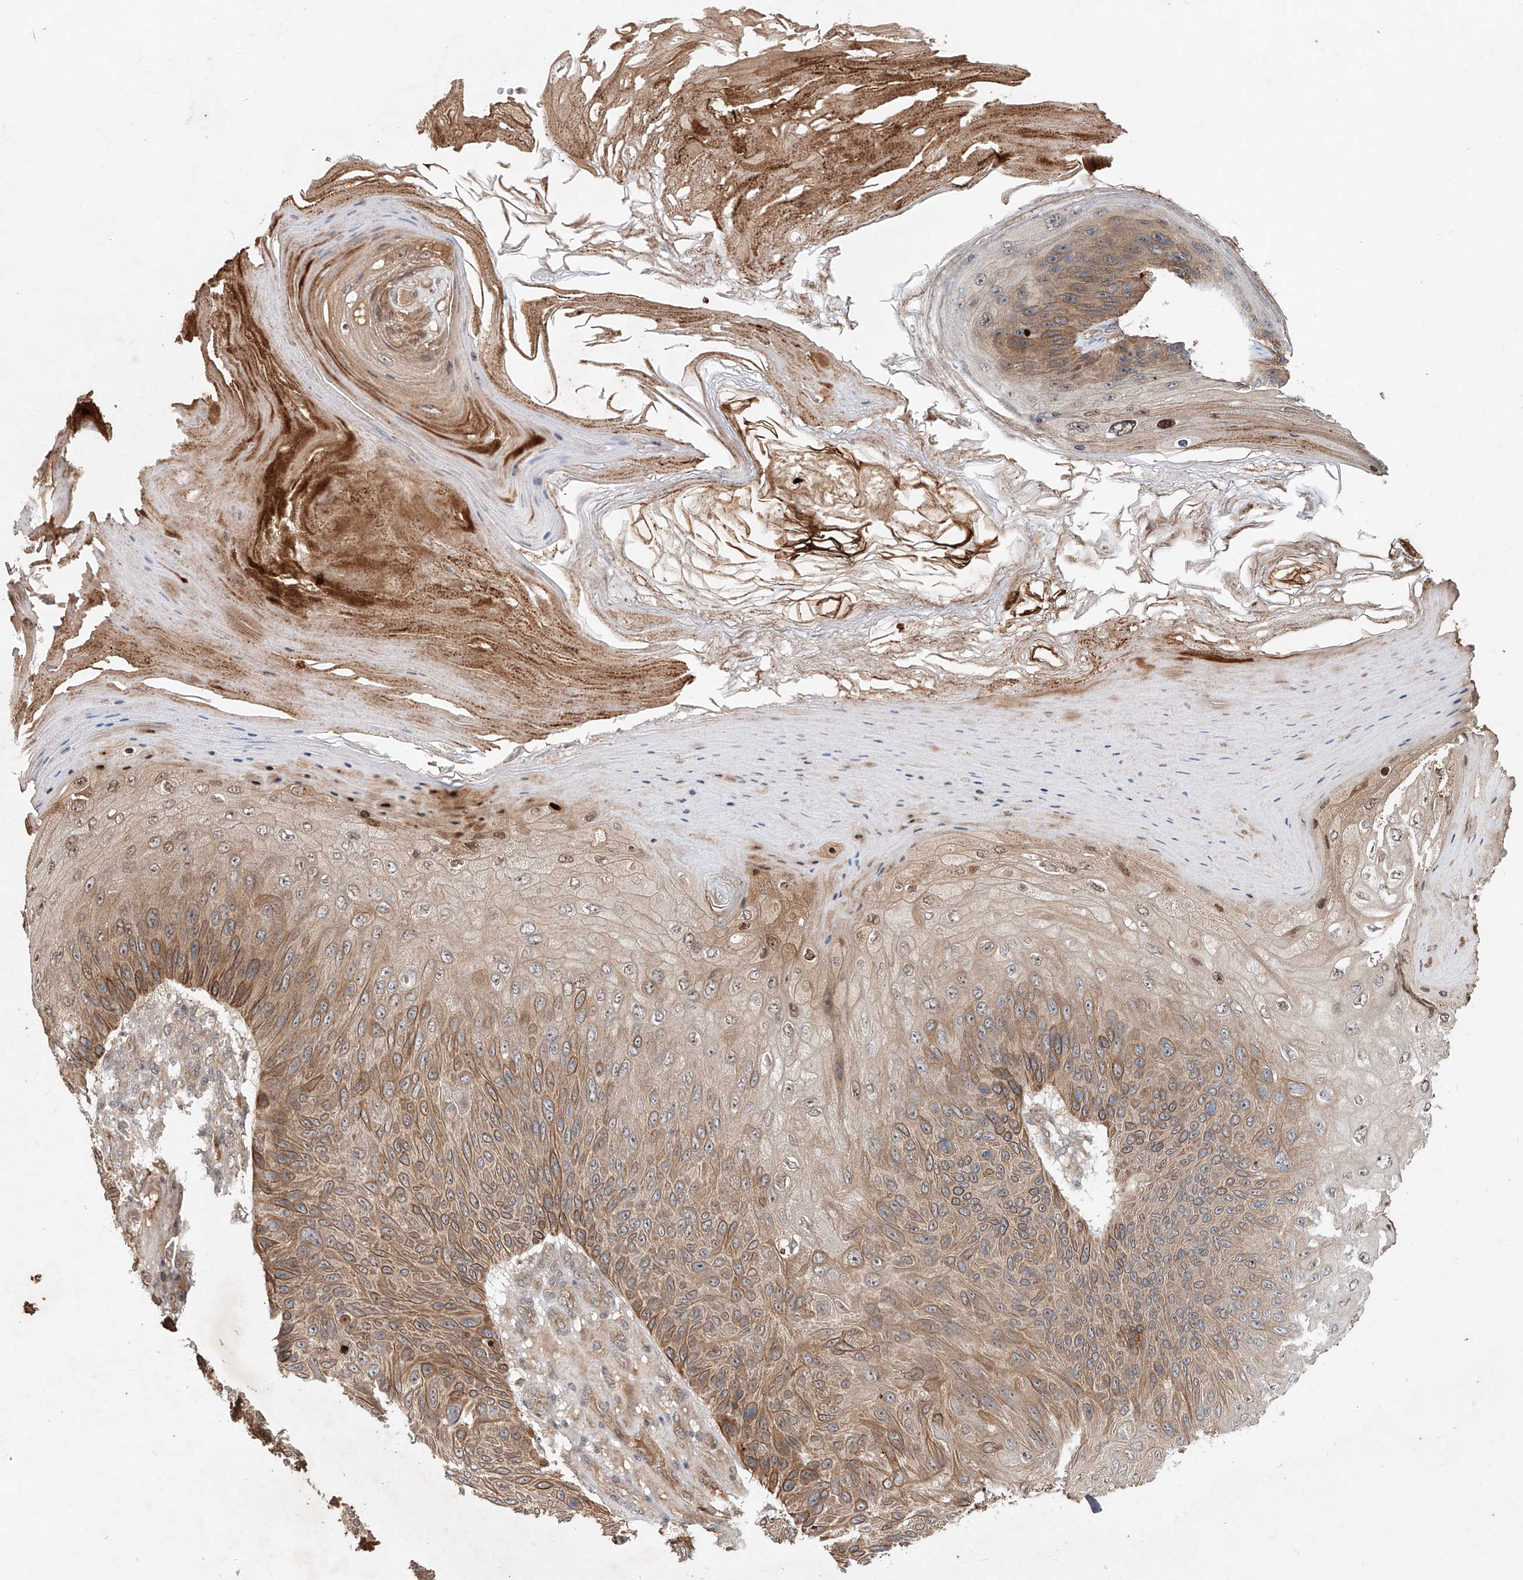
{"staining": {"intensity": "moderate", "quantity": ">75%", "location": "cytoplasmic/membranous"}, "tissue": "skin cancer", "cell_type": "Tumor cells", "image_type": "cancer", "snomed": [{"axis": "morphology", "description": "Squamous cell carcinoma, NOS"}, {"axis": "topography", "description": "Skin"}], "caption": "This image shows immunohistochemistry (IHC) staining of human squamous cell carcinoma (skin), with medium moderate cytoplasmic/membranous expression in approximately >75% of tumor cells.", "gene": "IER5", "patient": {"sex": "female", "age": 88}}